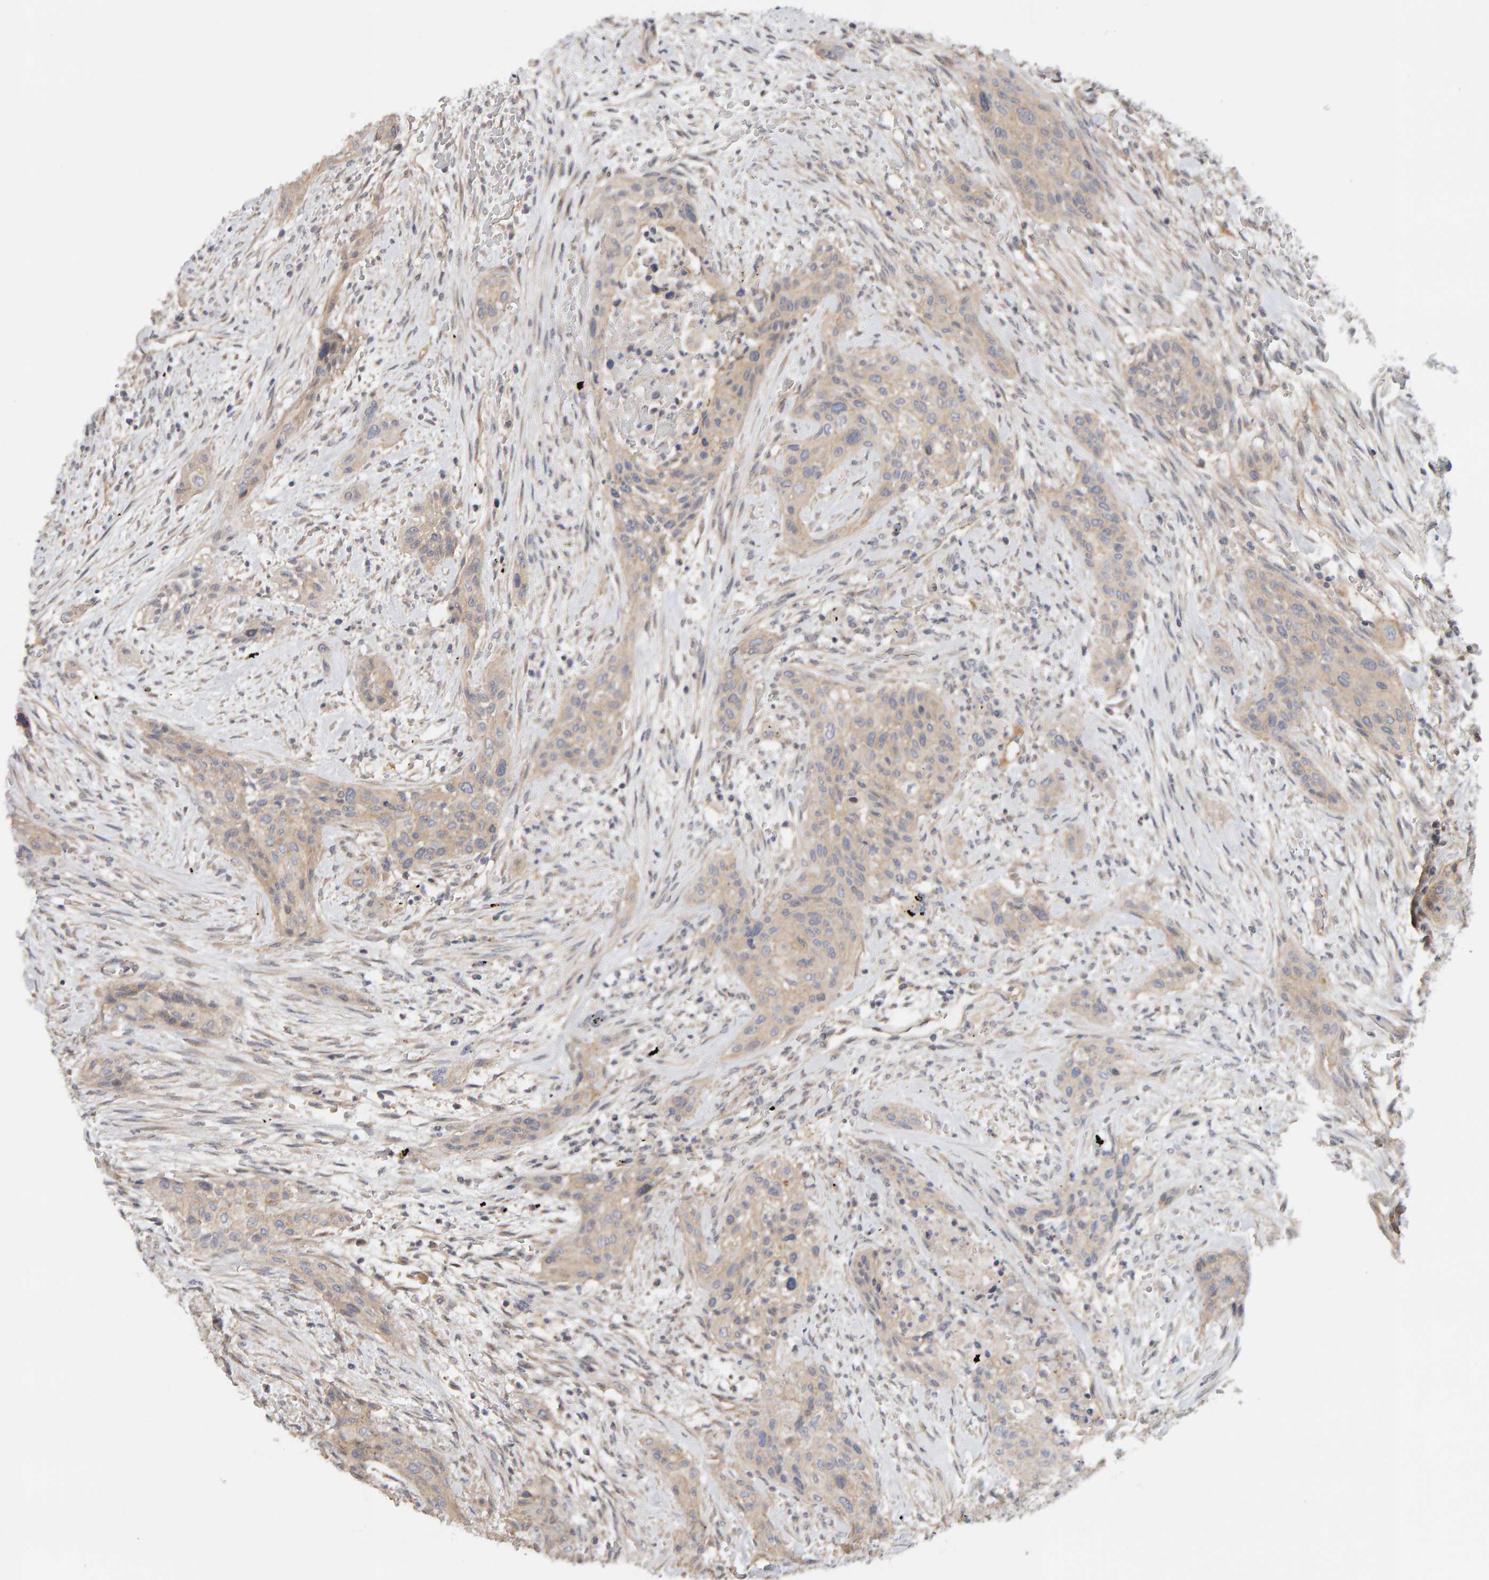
{"staining": {"intensity": "weak", "quantity": ">75%", "location": "cytoplasmic/membranous"}, "tissue": "urothelial cancer", "cell_type": "Tumor cells", "image_type": "cancer", "snomed": [{"axis": "morphology", "description": "Urothelial carcinoma, High grade"}, {"axis": "topography", "description": "Urinary bladder"}], "caption": "An immunohistochemistry histopathology image of neoplastic tissue is shown. Protein staining in brown labels weak cytoplasmic/membranous positivity in urothelial carcinoma (high-grade) within tumor cells. The protein of interest is stained brown, and the nuclei are stained in blue (DAB (3,3'-diaminobenzidine) IHC with brightfield microscopy, high magnification).", "gene": "PPP1R16A", "patient": {"sex": "male", "age": 35}}